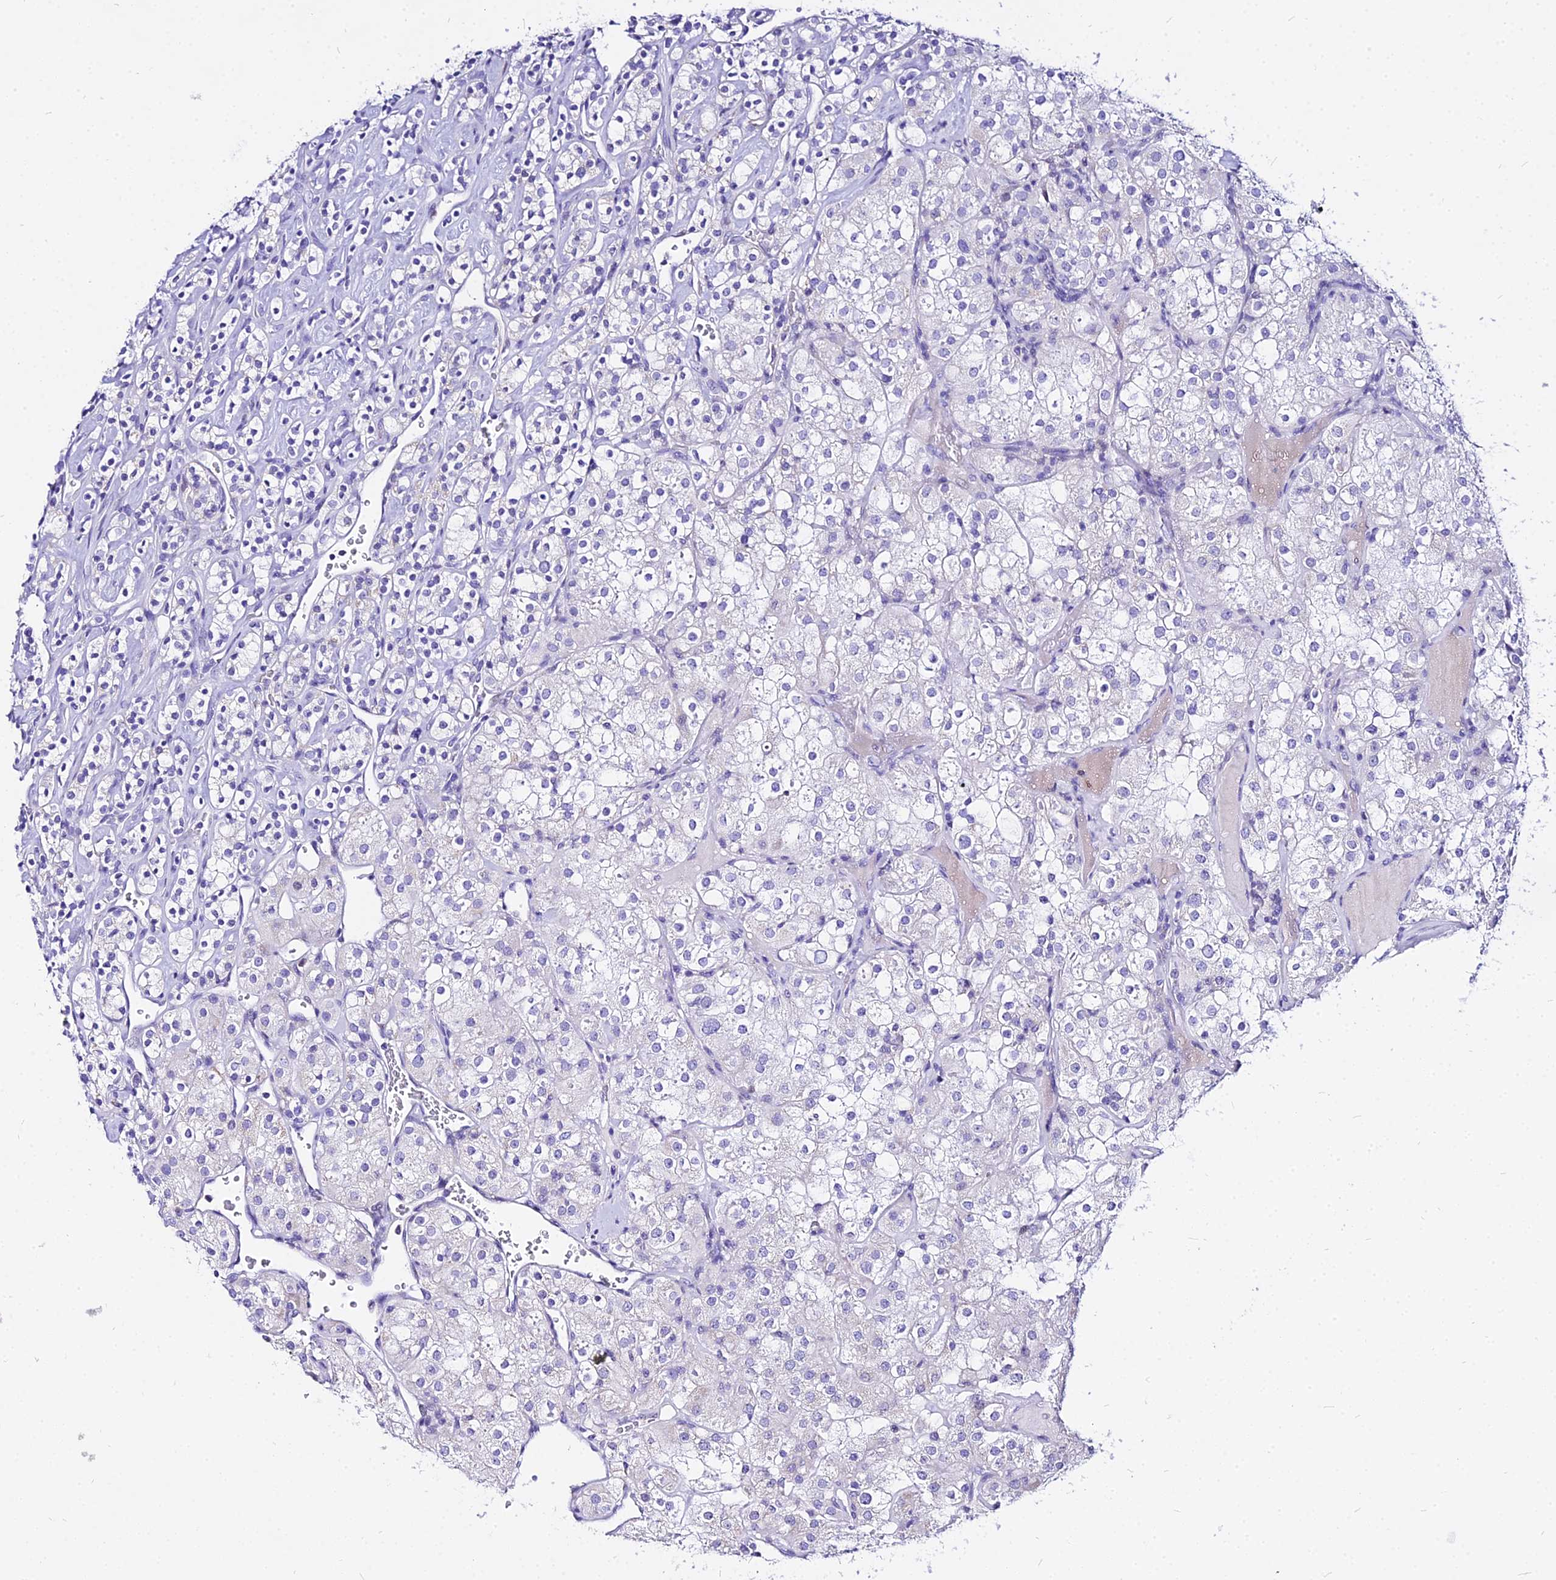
{"staining": {"intensity": "negative", "quantity": "none", "location": "none"}, "tissue": "renal cancer", "cell_type": "Tumor cells", "image_type": "cancer", "snomed": [{"axis": "morphology", "description": "Adenocarcinoma, NOS"}, {"axis": "topography", "description": "Kidney"}], "caption": "Tumor cells show no significant protein positivity in renal cancer (adenocarcinoma).", "gene": "CARD18", "patient": {"sex": "male", "age": 77}}